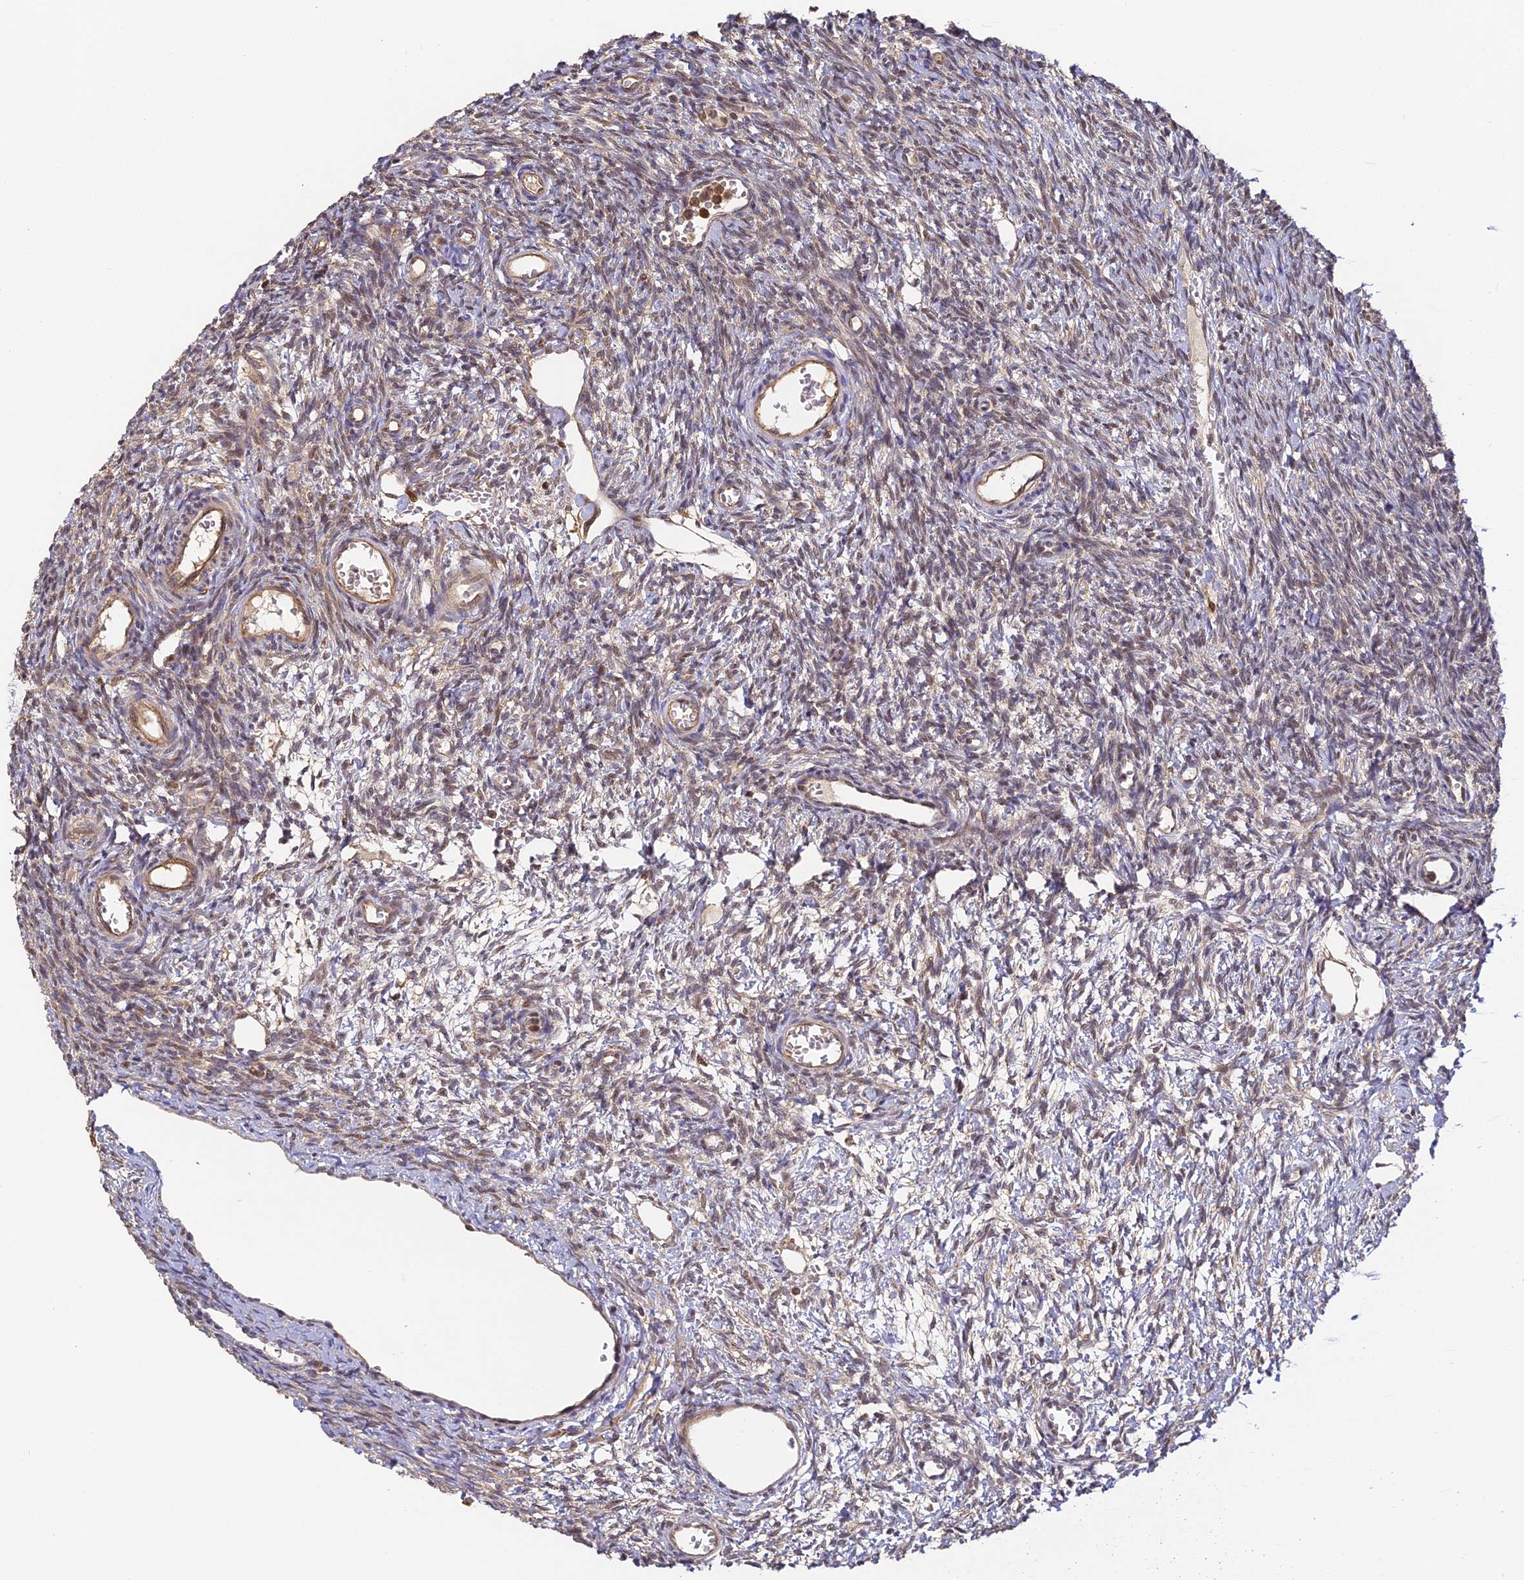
{"staining": {"intensity": "weak", "quantity": "25%-75%", "location": "cytoplasmic/membranous"}, "tissue": "ovary", "cell_type": "Ovarian stroma cells", "image_type": "normal", "snomed": [{"axis": "morphology", "description": "Normal tissue, NOS"}, {"axis": "topography", "description": "Ovary"}], "caption": "This histopathology image reveals unremarkable ovary stained with IHC to label a protein in brown. The cytoplasmic/membranous of ovarian stroma cells show weak positivity for the protein. Nuclei are counter-stained blue.", "gene": "ENSG00000268870", "patient": {"sex": "female", "age": 39}}